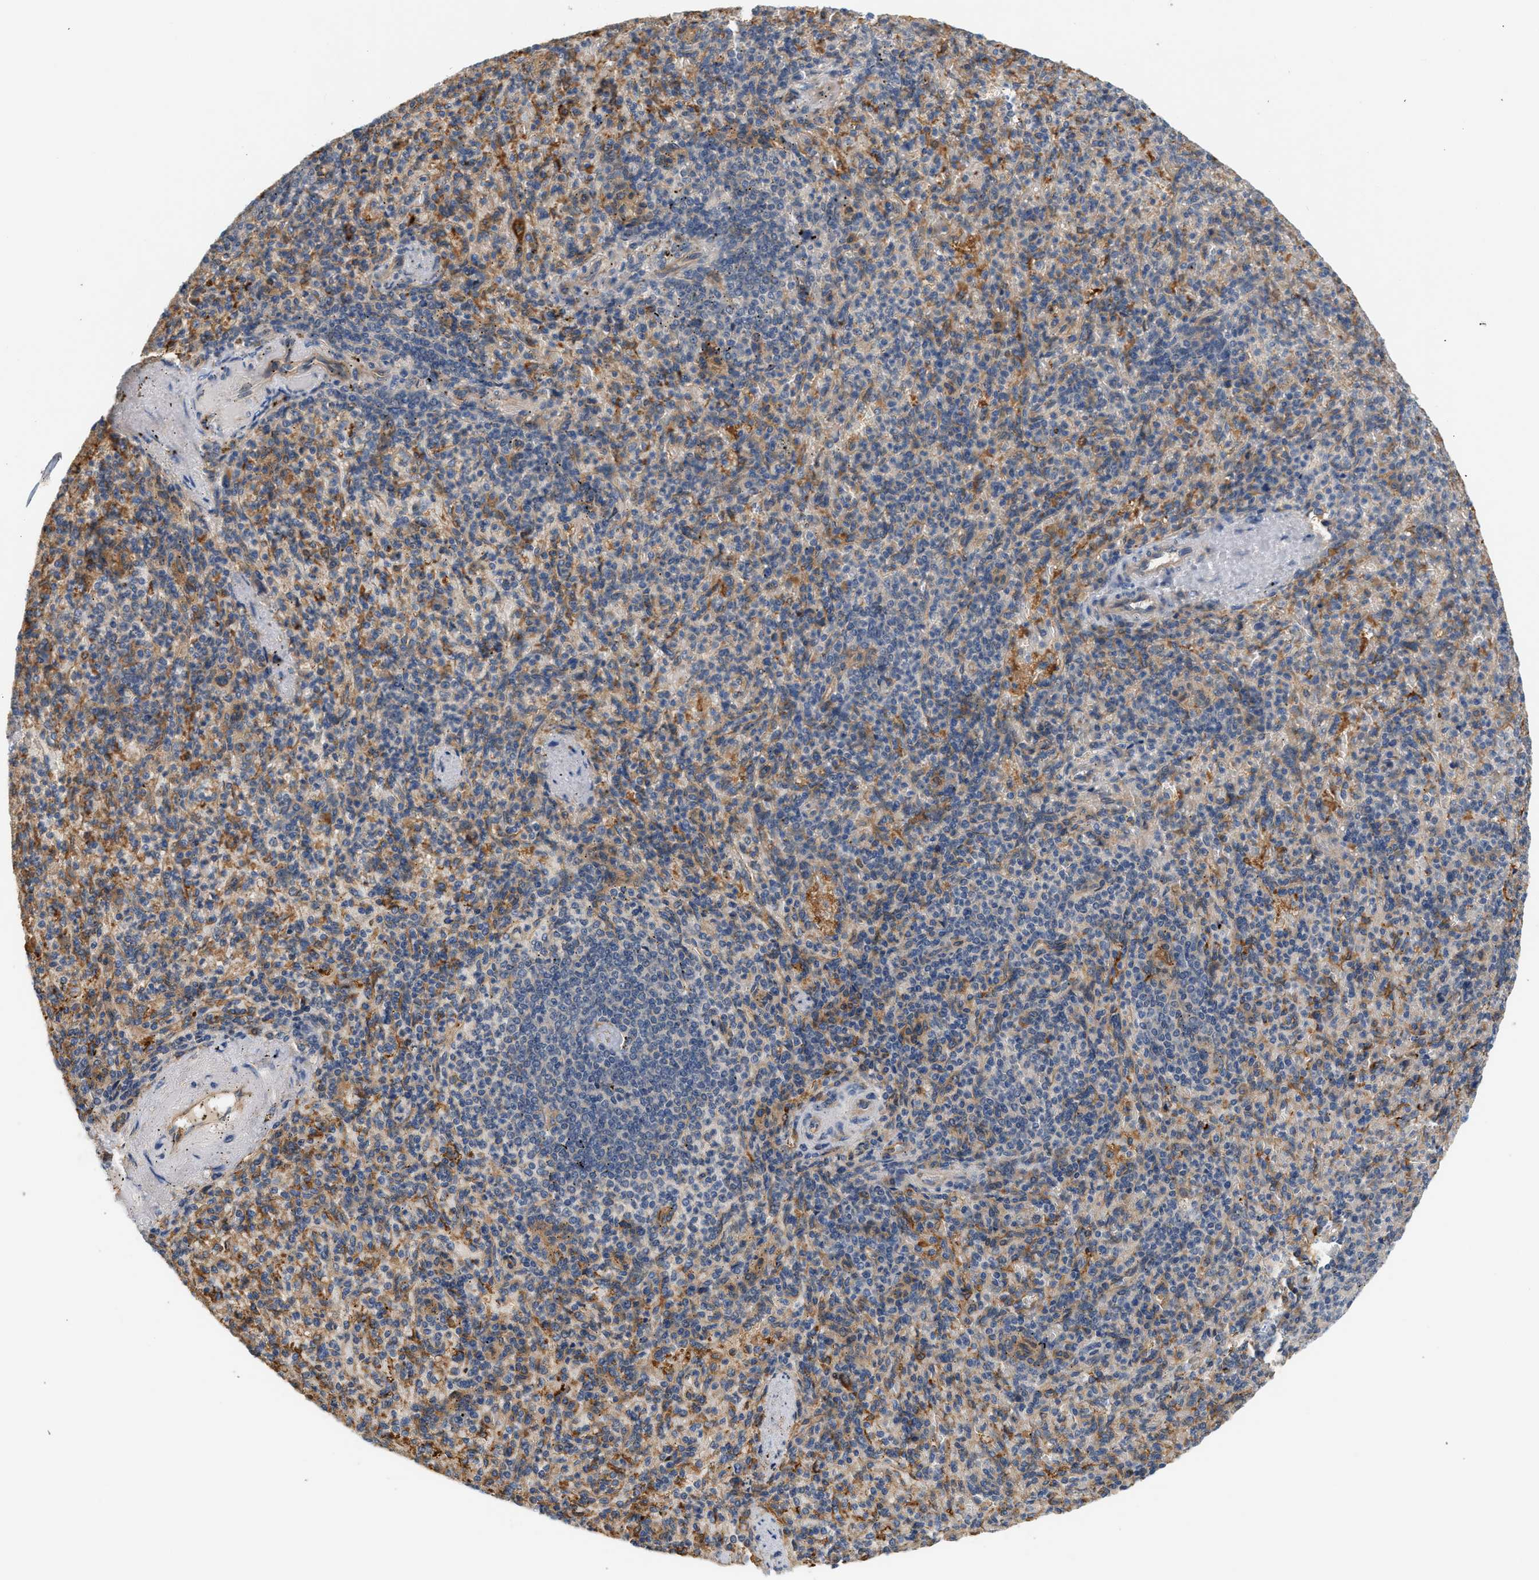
{"staining": {"intensity": "moderate", "quantity": "25%-75%", "location": "cytoplasmic/membranous"}, "tissue": "spleen", "cell_type": "Cells in red pulp", "image_type": "normal", "snomed": [{"axis": "morphology", "description": "Normal tissue, NOS"}, {"axis": "topography", "description": "Spleen"}], "caption": "Moderate cytoplasmic/membranous positivity is appreciated in approximately 25%-75% of cells in red pulp in benign spleen. Using DAB (3,3'-diaminobenzidine) (brown) and hematoxylin (blue) stains, captured at high magnification using brightfield microscopy.", "gene": "CTXN1", "patient": {"sex": "female", "age": 74}}